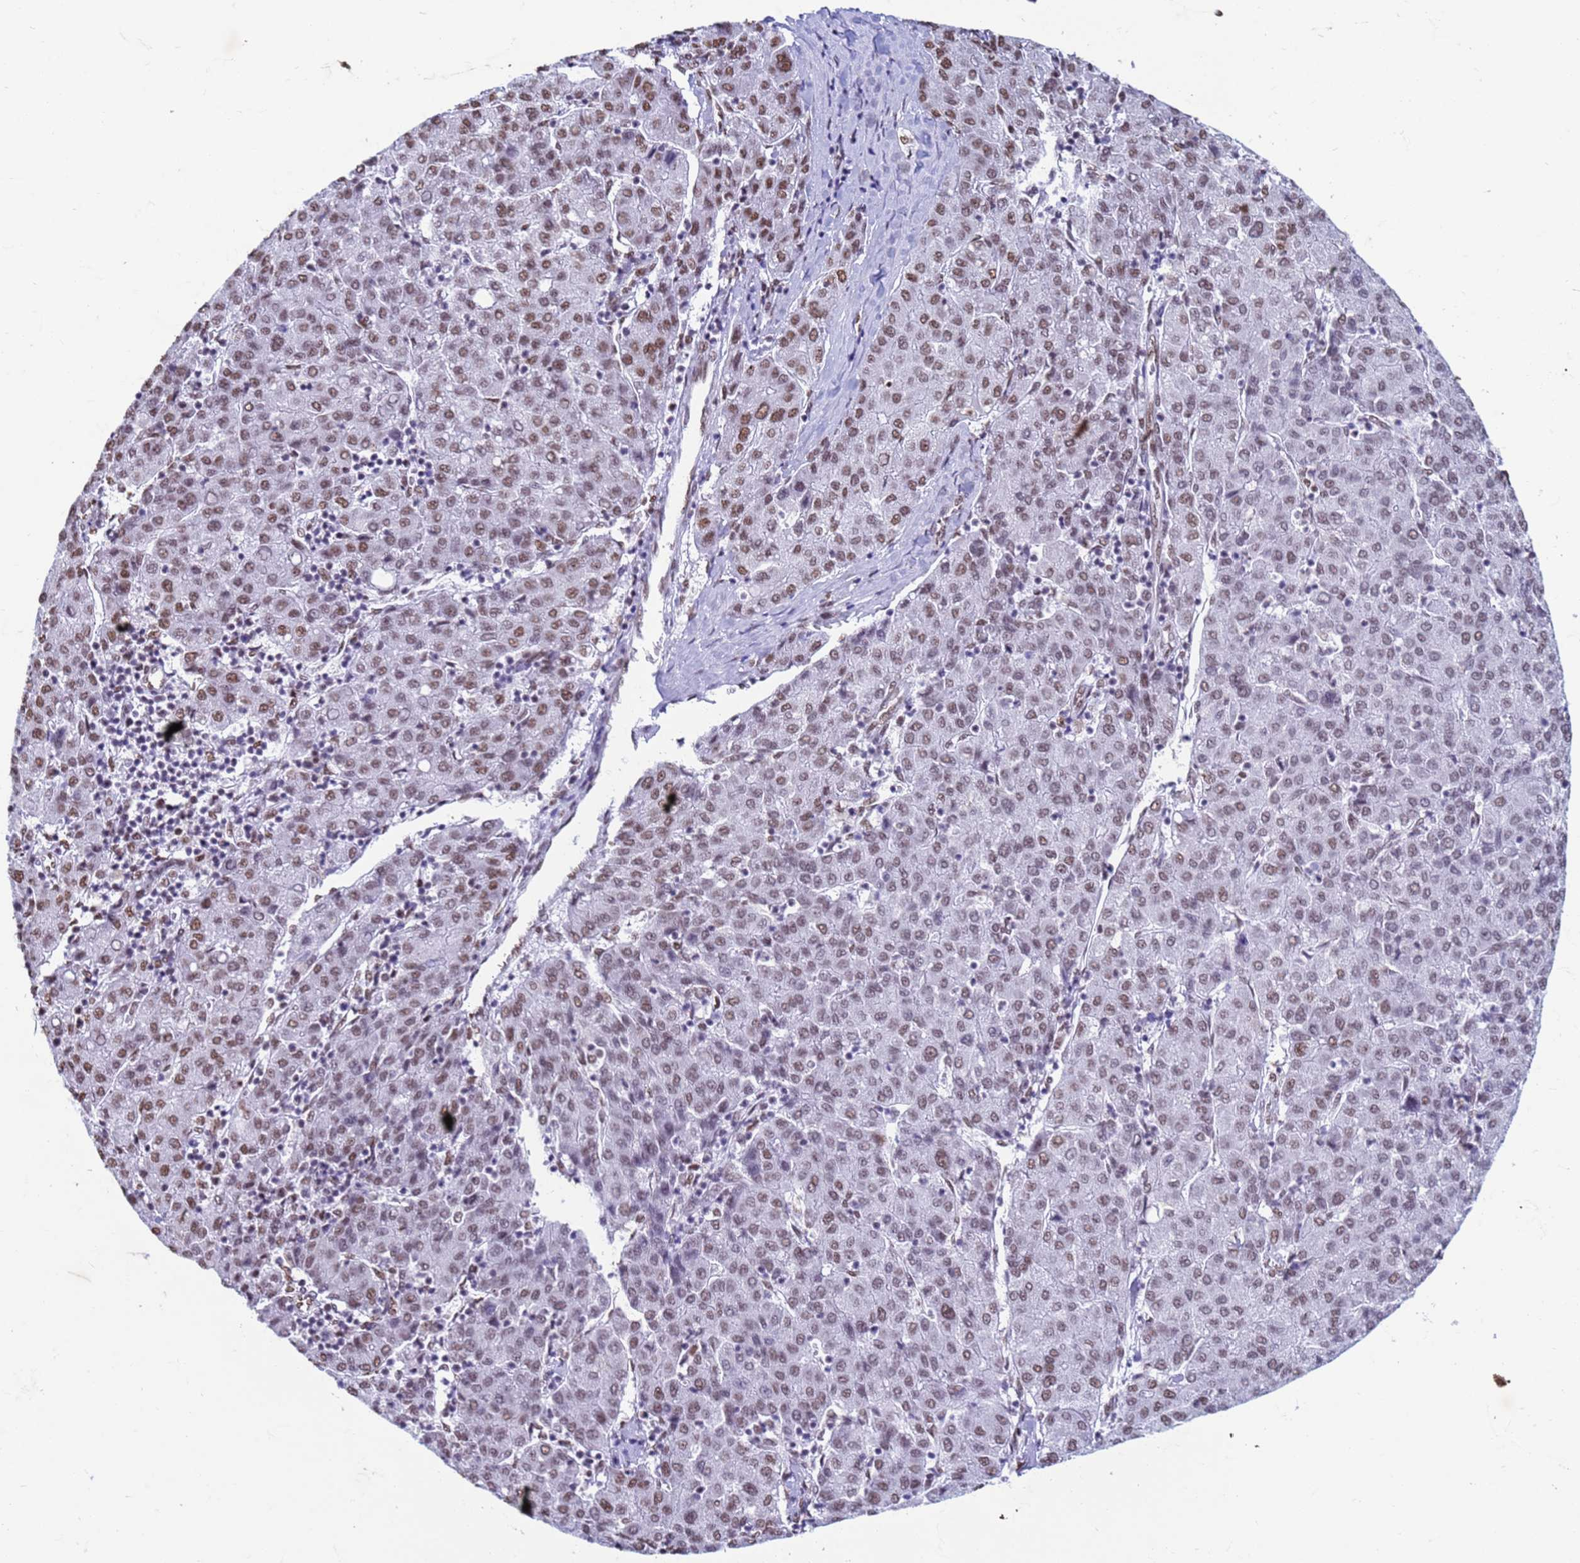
{"staining": {"intensity": "moderate", "quantity": ">75%", "location": "nuclear"}, "tissue": "liver cancer", "cell_type": "Tumor cells", "image_type": "cancer", "snomed": [{"axis": "morphology", "description": "Carcinoma, Hepatocellular, NOS"}, {"axis": "topography", "description": "Liver"}], "caption": "Immunohistochemical staining of human liver cancer (hepatocellular carcinoma) demonstrates moderate nuclear protein staining in approximately >75% of tumor cells. (brown staining indicates protein expression, while blue staining denotes nuclei).", "gene": "FAM170B", "patient": {"sex": "male", "age": 65}}